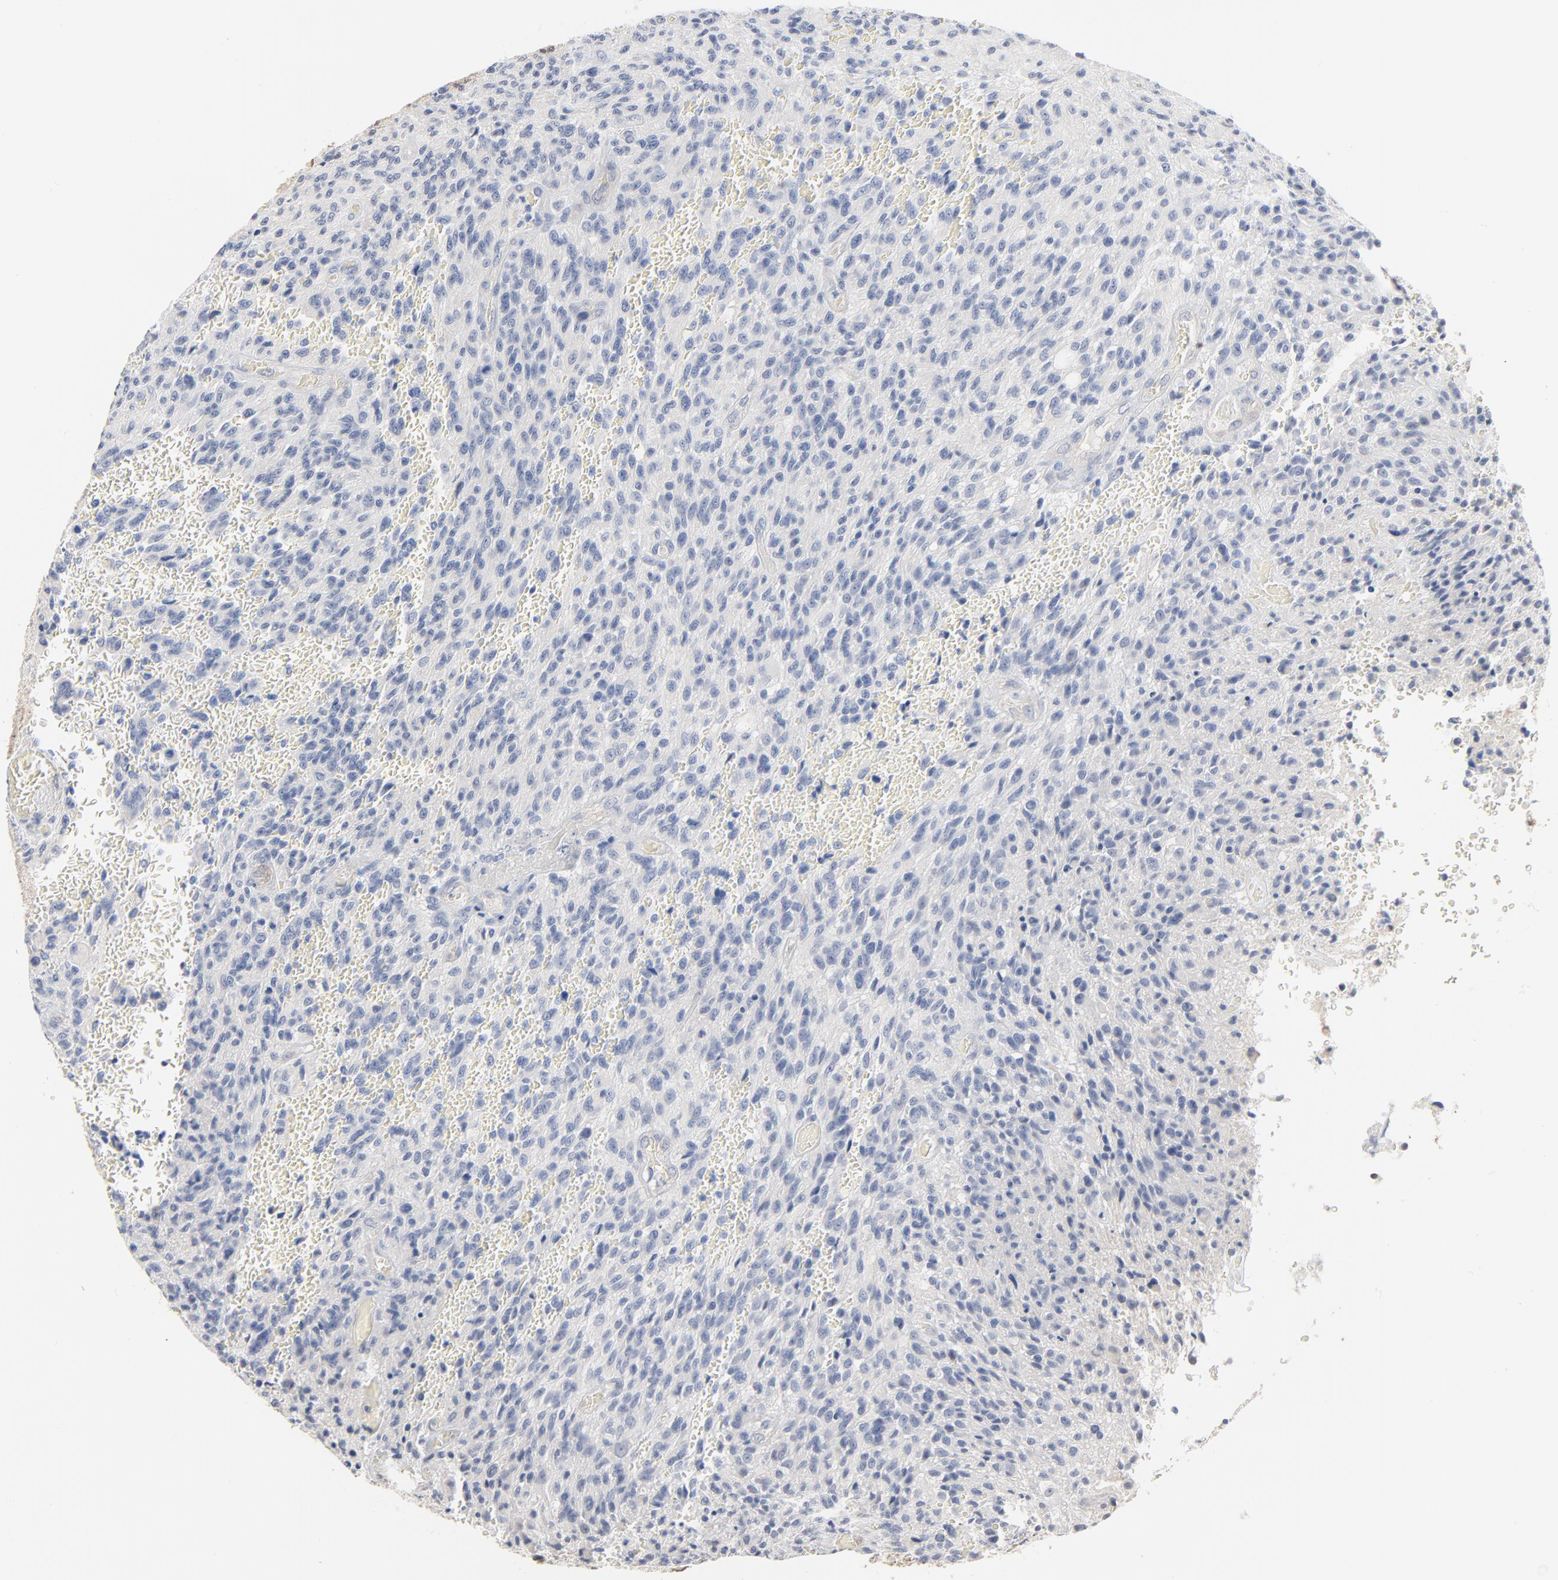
{"staining": {"intensity": "negative", "quantity": "none", "location": "none"}, "tissue": "glioma", "cell_type": "Tumor cells", "image_type": "cancer", "snomed": [{"axis": "morphology", "description": "Normal tissue, NOS"}, {"axis": "morphology", "description": "Glioma, malignant, High grade"}, {"axis": "topography", "description": "Cerebral cortex"}], "caption": "An immunohistochemistry histopathology image of malignant glioma (high-grade) is shown. There is no staining in tumor cells of malignant glioma (high-grade).", "gene": "EPCAM", "patient": {"sex": "male", "age": 56}}